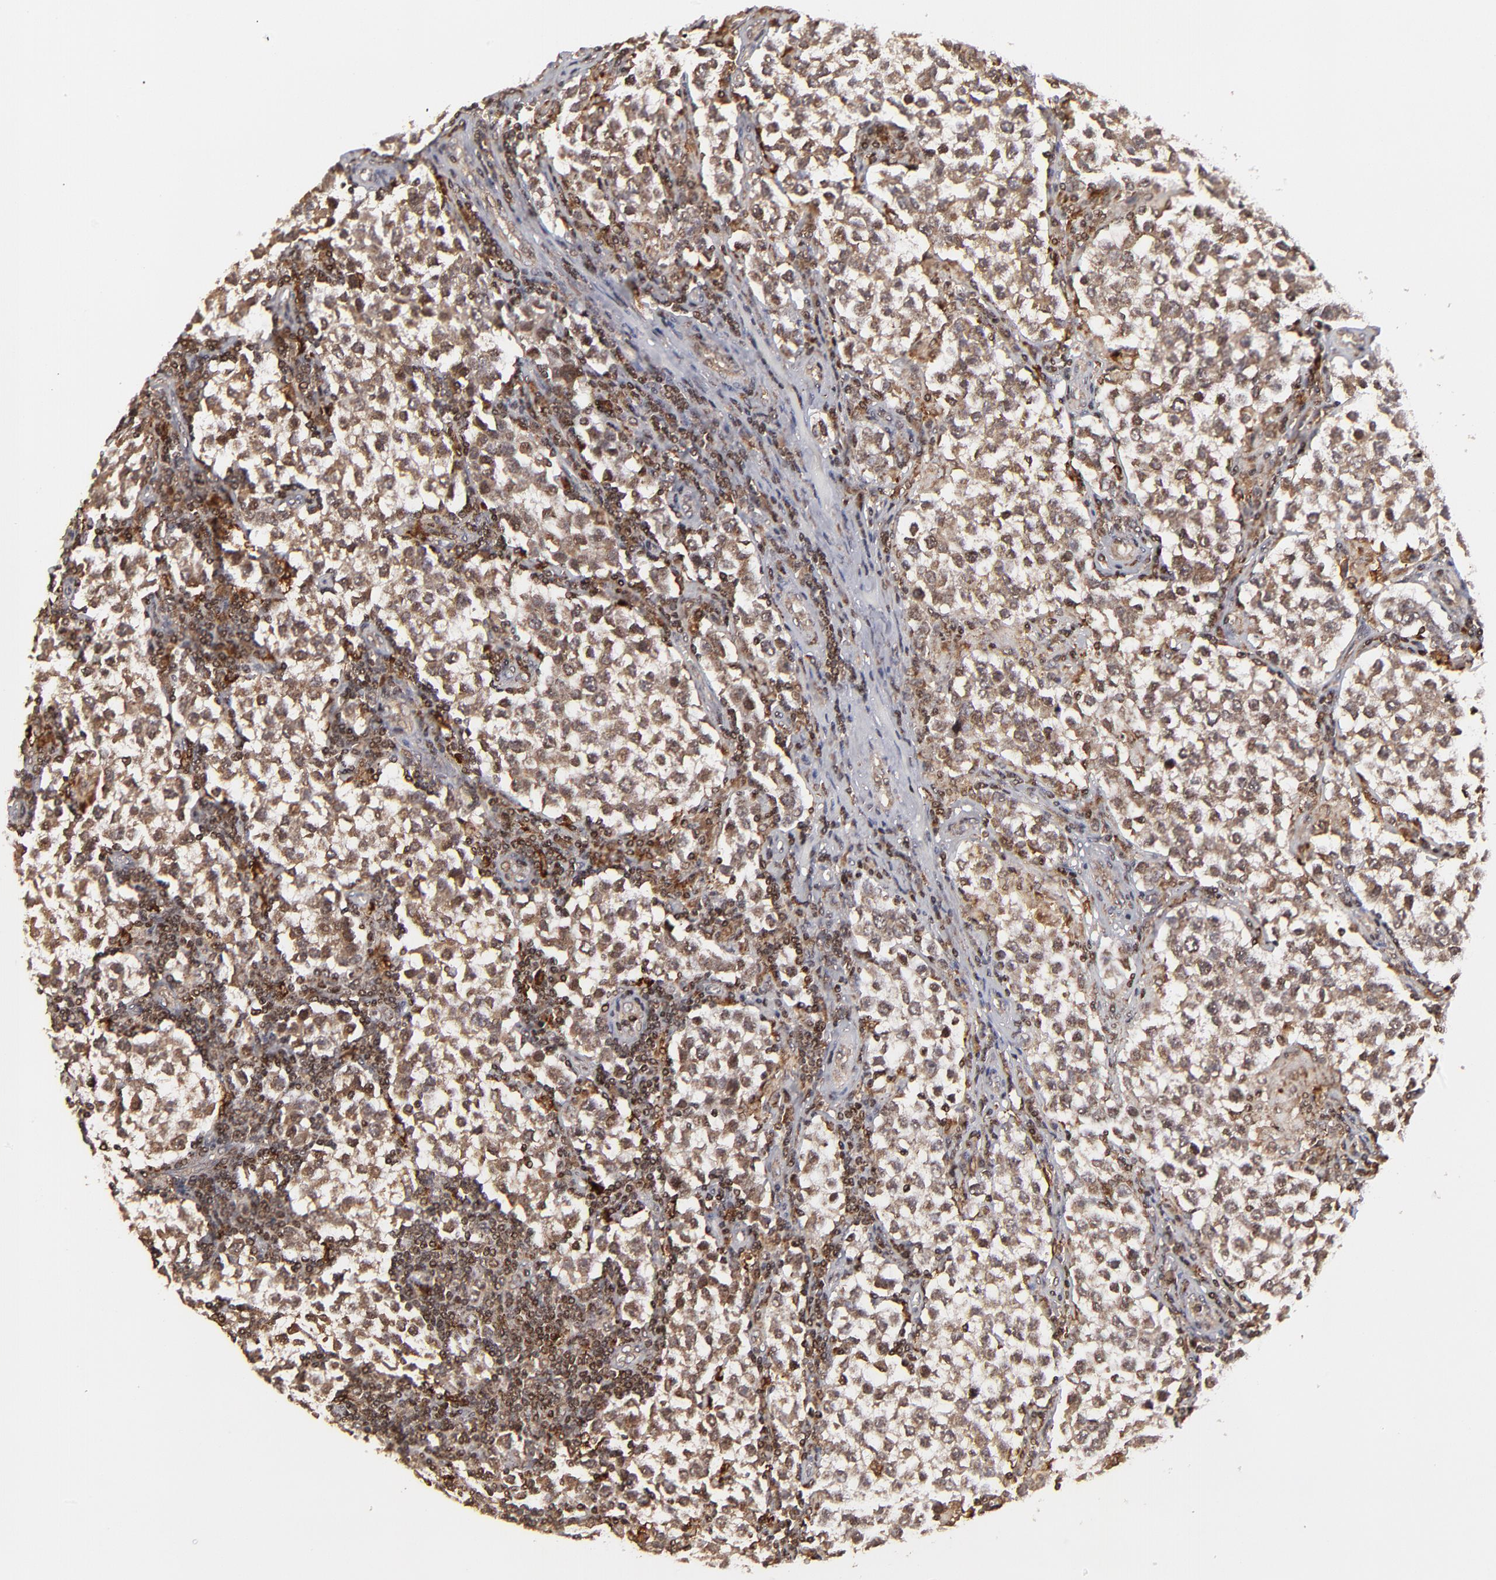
{"staining": {"intensity": "strong", "quantity": ">75%", "location": "cytoplasmic/membranous,nuclear"}, "tissue": "testis cancer", "cell_type": "Tumor cells", "image_type": "cancer", "snomed": [{"axis": "morphology", "description": "Seminoma, NOS"}, {"axis": "topography", "description": "Testis"}], "caption": "This is an image of immunohistochemistry staining of seminoma (testis), which shows strong staining in the cytoplasmic/membranous and nuclear of tumor cells.", "gene": "RGS6", "patient": {"sex": "male", "age": 36}}